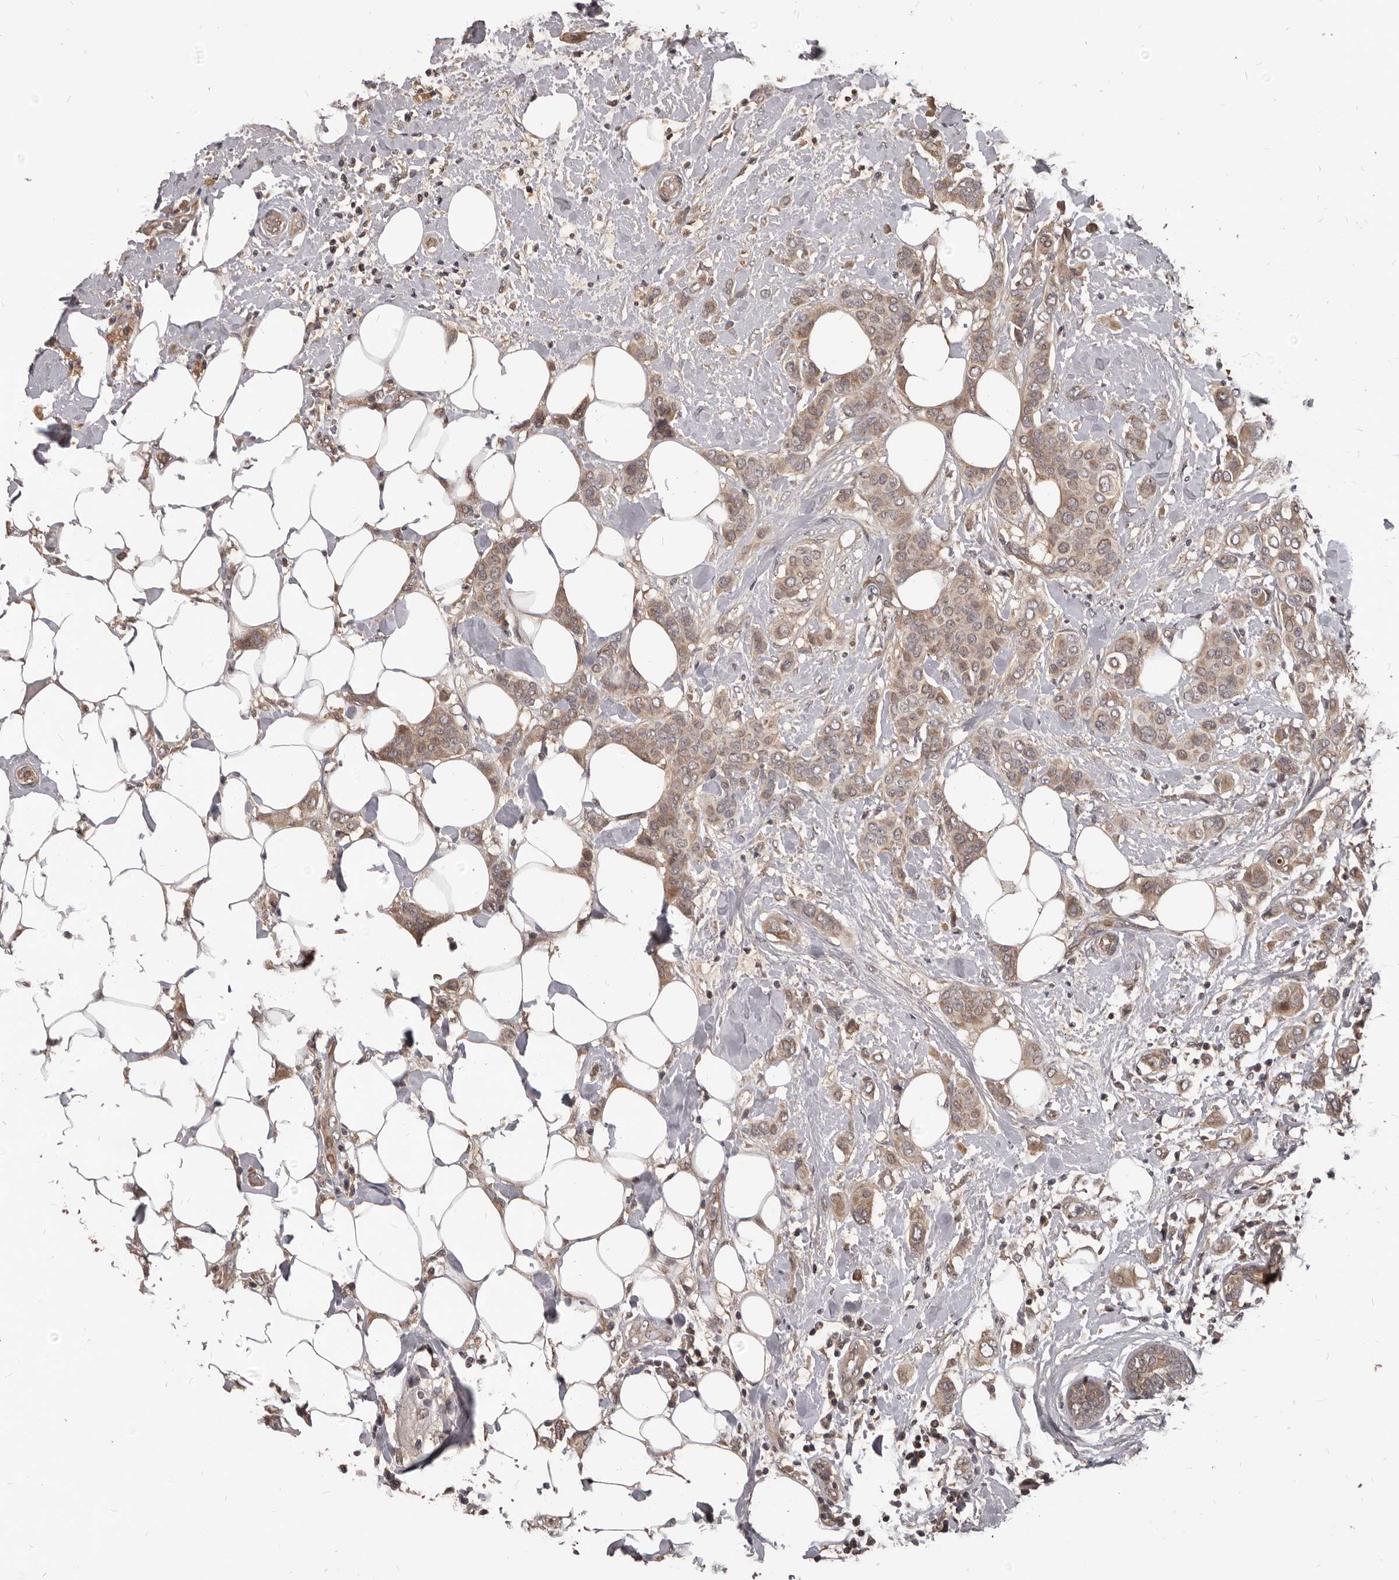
{"staining": {"intensity": "weak", "quantity": ">75%", "location": "cytoplasmic/membranous"}, "tissue": "breast cancer", "cell_type": "Tumor cells", "image_type": "cancer", "snomed": [{"axis": "morphology", "description": "Lobular carcinoma"}, {"axis": "topography", "description": "Breast"}], "caption": "A brown stain labels weak cytoplasmic/membranous expression of a protein in human breast lobular carcinoma tumor cells. Immunohistochemistry (ihc) stains the protein in brown and the nuclei are stained blue.", "gene": "GABPB2", "patient": {"sex": "female", "age": 51}}